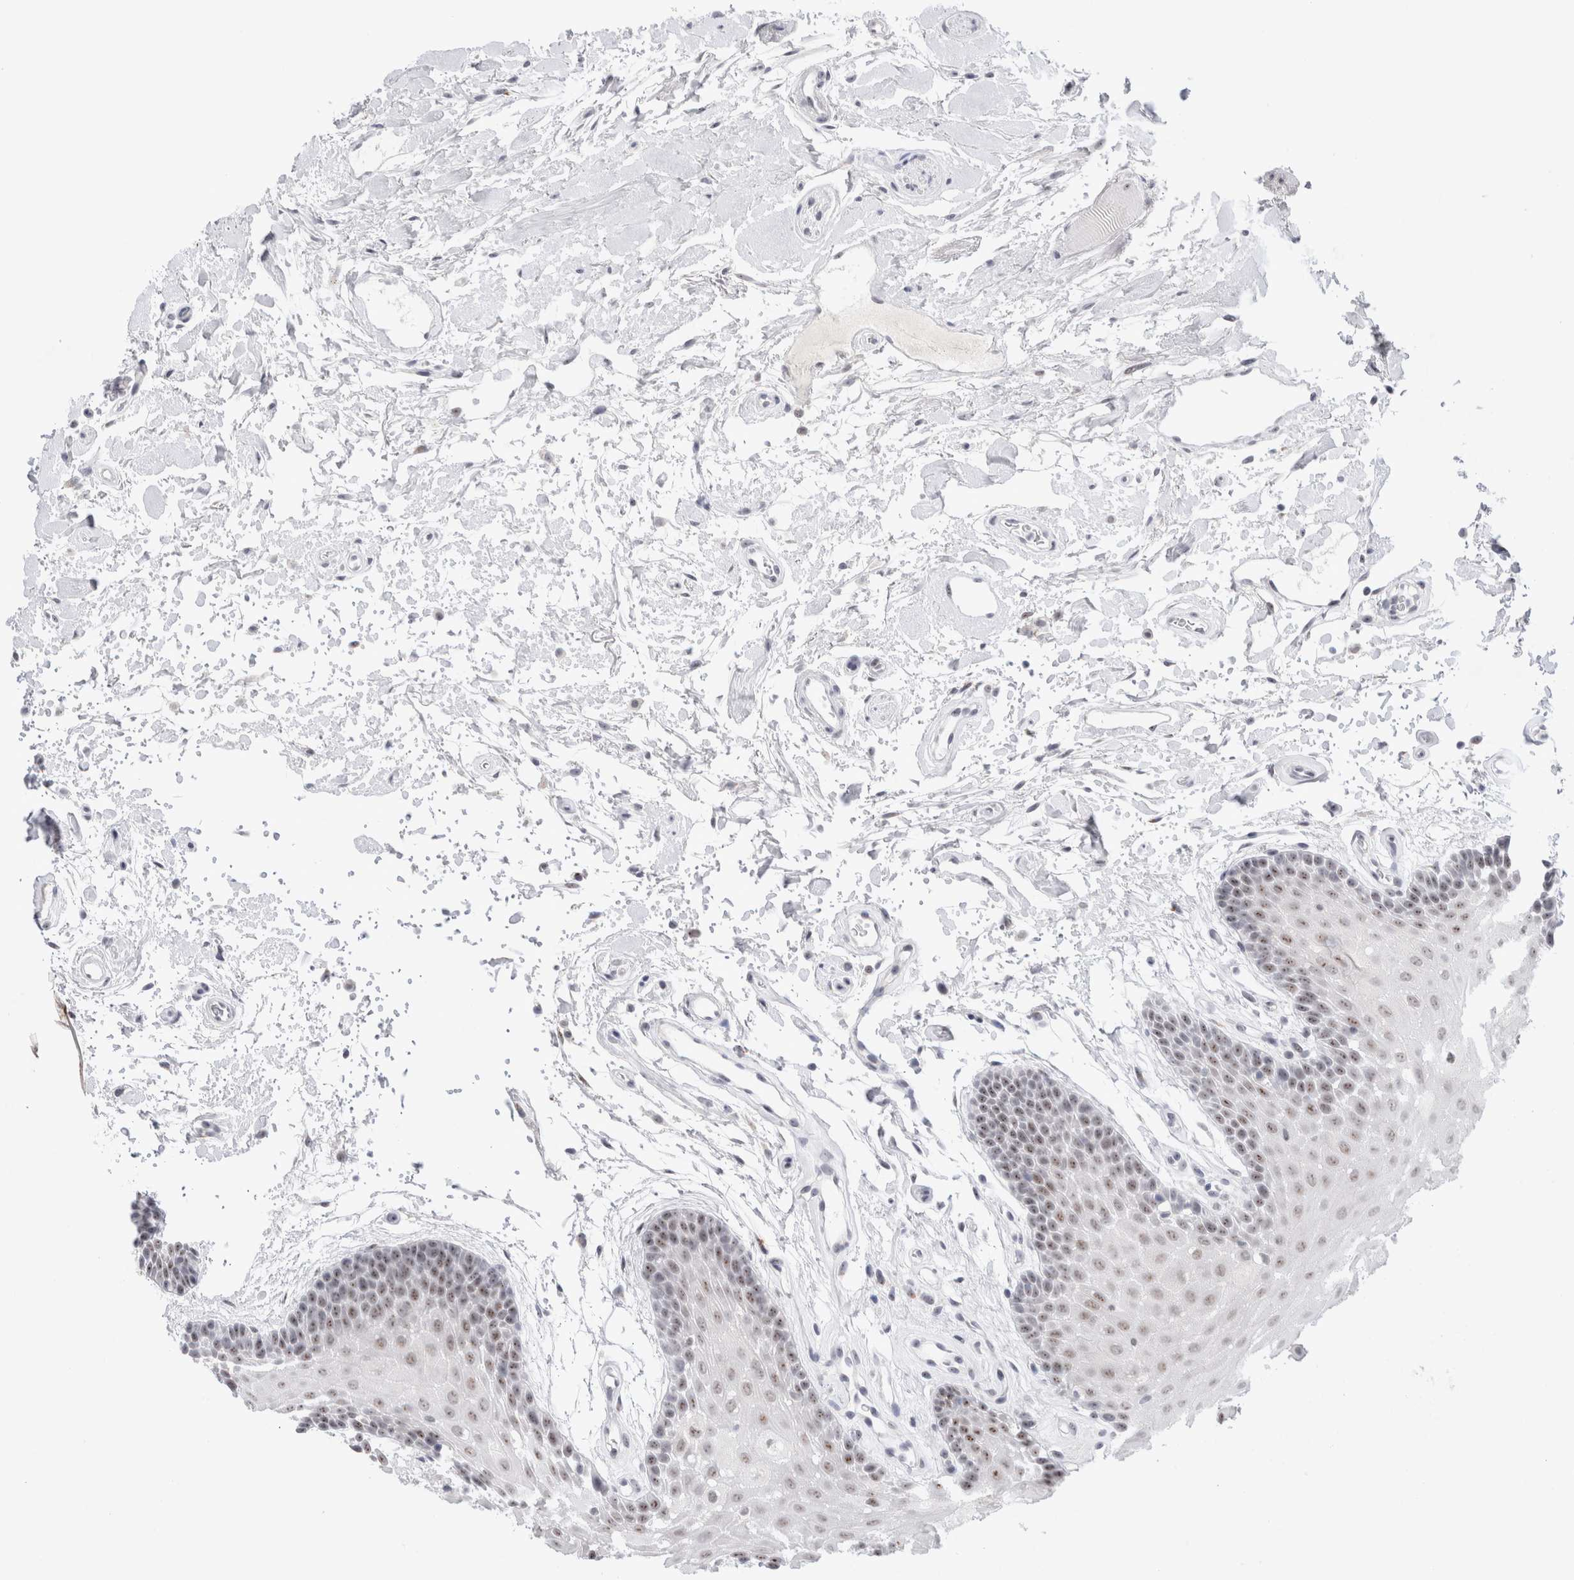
{"staining": {"intensity": "weak", "quantity": ">75%", "location": "nuclear"}, "tissue": "oral mucosa", "cell_type": "Squamous epithelial cells", "image_type": "normal", "snomed": [{"axis": "morphology", "description": "Normal tissue, NOS"}, {"axis": "topography", "description": "Oral tissue"}], "caption": "Immunohistochemical staining of normal human oral mucosa exhibits weak nuclear protein expression in approximately >75% of squamous epithelial cells.", "gene": "CERS5", "patient": {"sex": "male", "age": 62}}